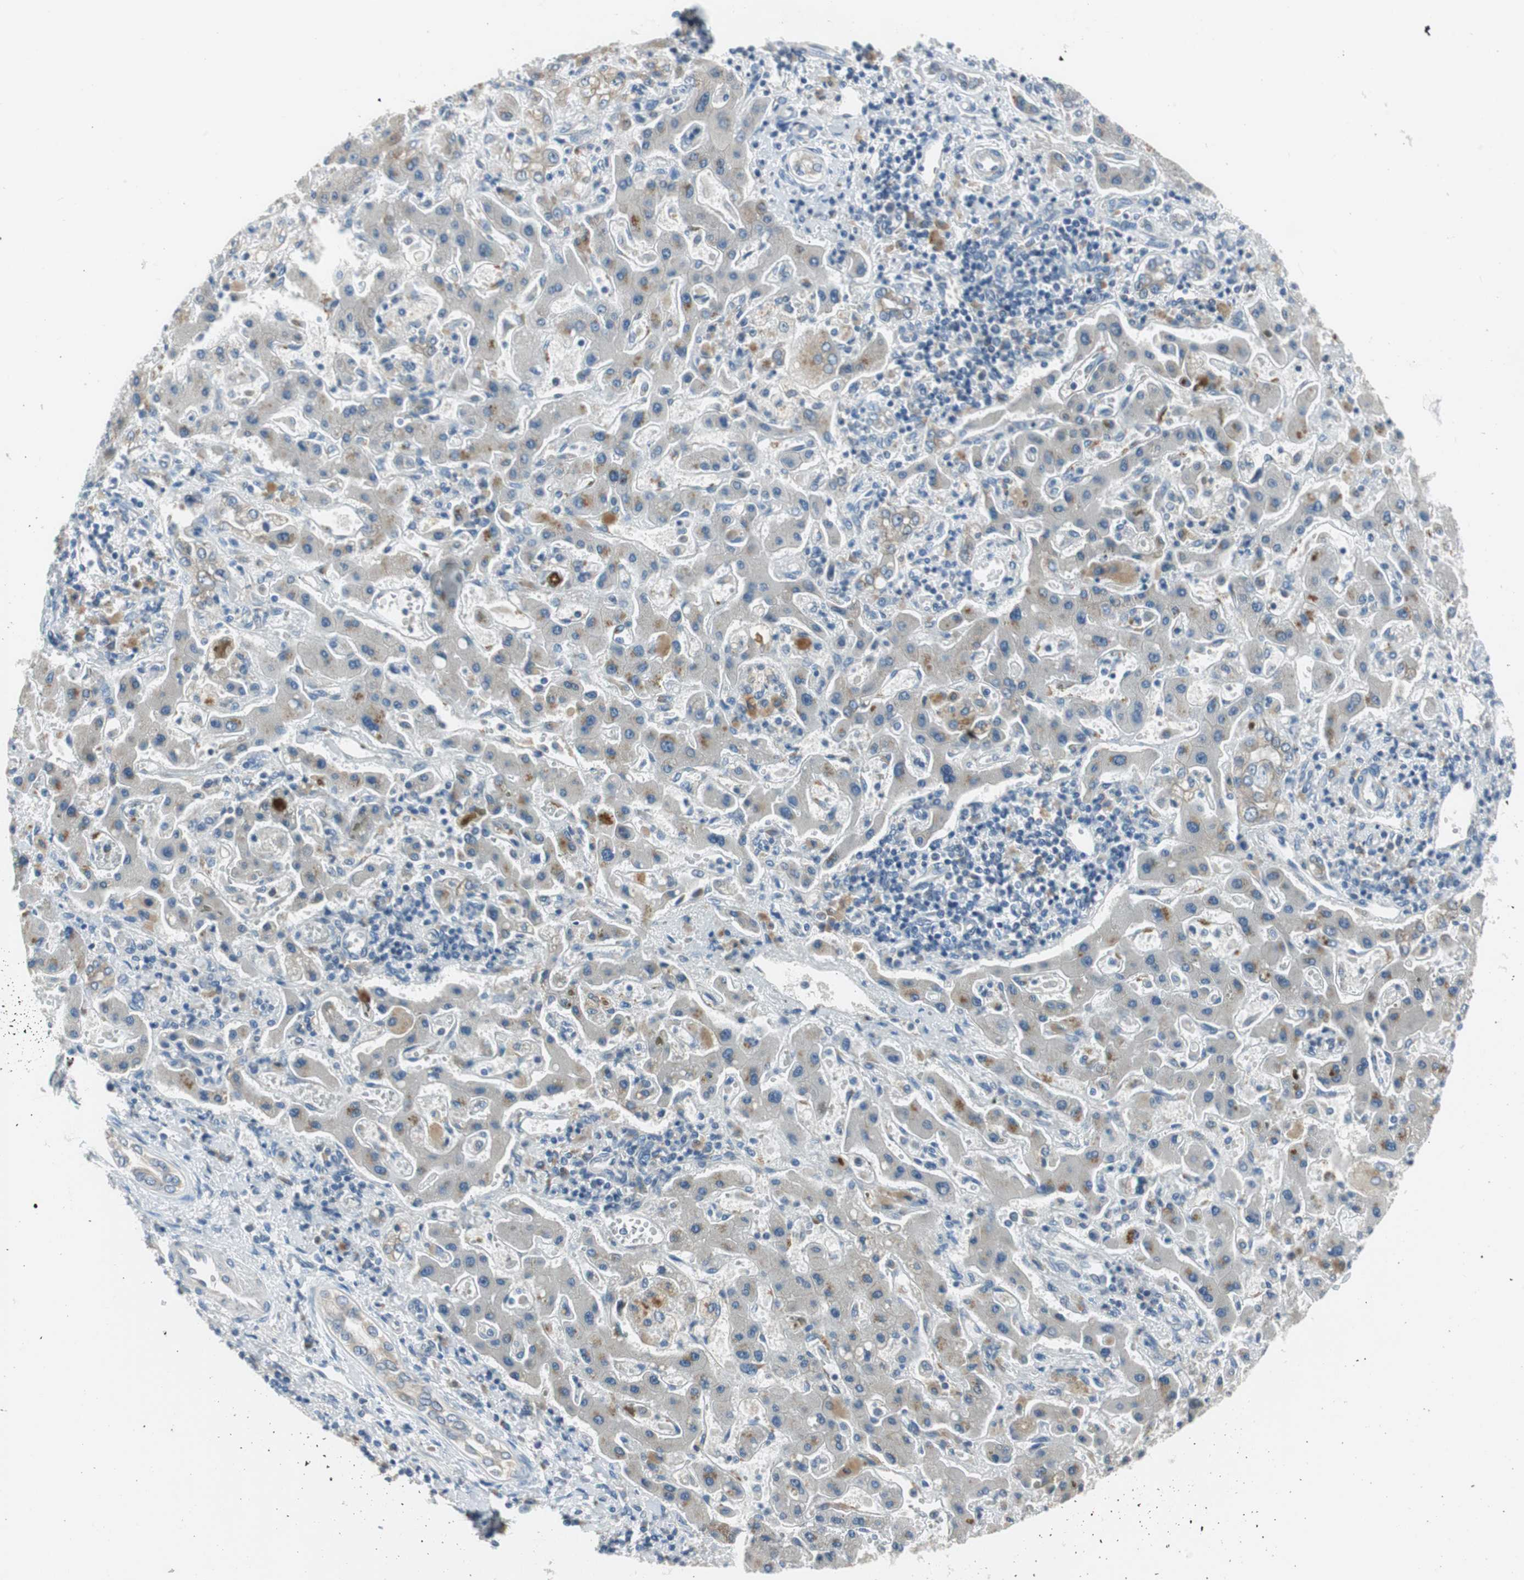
{"staining": {"intensity": "weak", "quantity": ">75%", "location": "cytoplasmic/membranous"}, "tissue": "liver cancer", "cell_type": "Tumor cells", "image_type": "cancer", "snomed": [{"axis": "morphology", "description": "Cholangiocarcinoma"}, {"axis": "topography", "description": "Liver"}], "caption": "Liver cholangiocarcinoma stained for a protein (brown) displays weak cytoplasmic/membranous positive expression in approximately >75% of tumor cells.", "gene": "PLAA", "patient": {"sex": "male", "age": 50}}